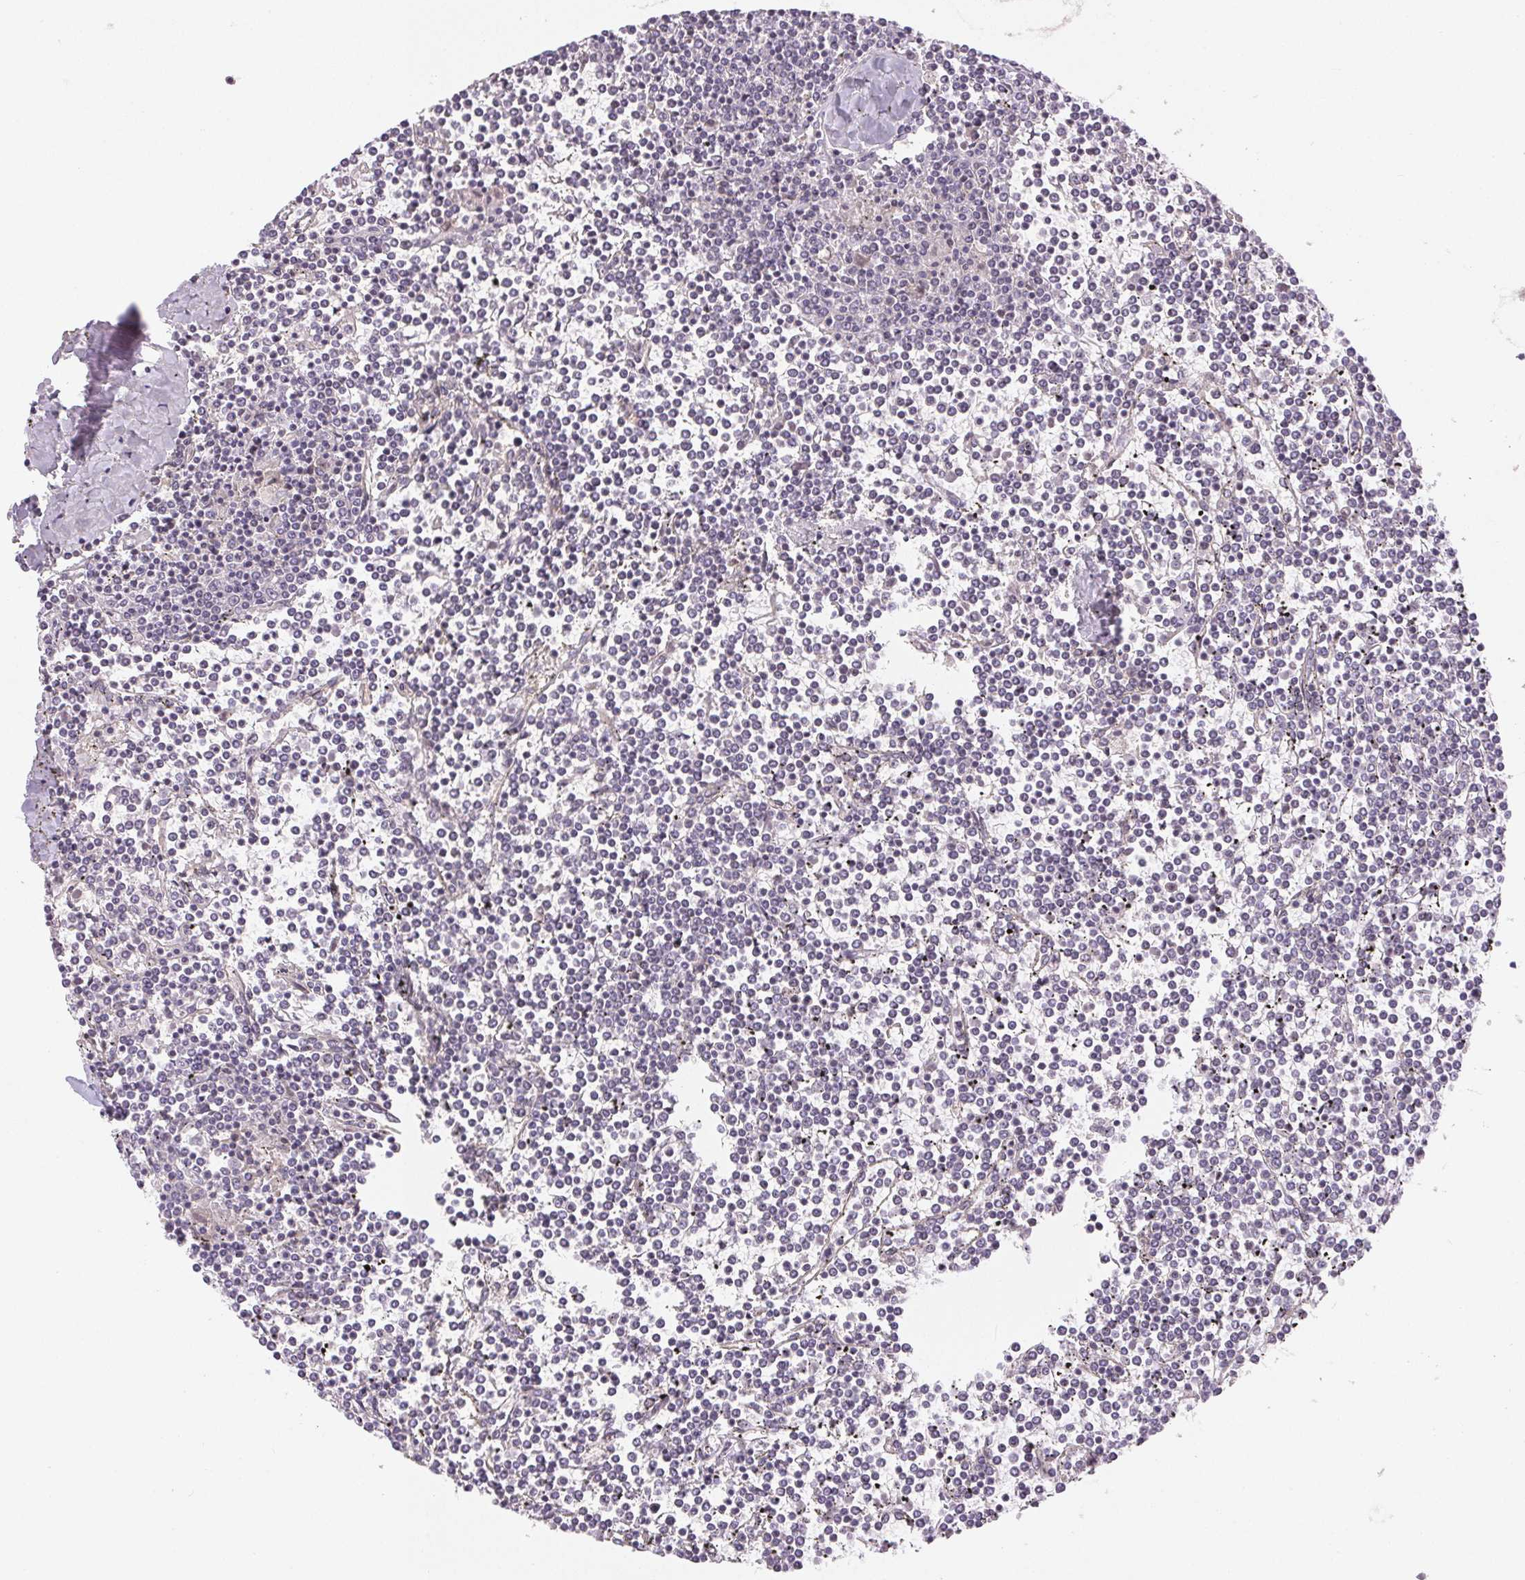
{"staining": {"intensity": "negative", "quantity": "none", "location": "none"}, "tissue": "lymphoma", "cell_type": "Tumor cells", "image_type": "cancer", "snomed": [{"axis": "morphology", "description": "Malignant lymphoma, non-Hodgkin's type, Low grade"}, {"axis": "topography", "description": "Spleen"}], "caption": "Tumor cells are negative for brown protein staining in malignant lymphoma, non-Hodgkin's type (low-grade).", "gene": "RPGRIP1", "patient": {"sex": "female", "age": 19}}